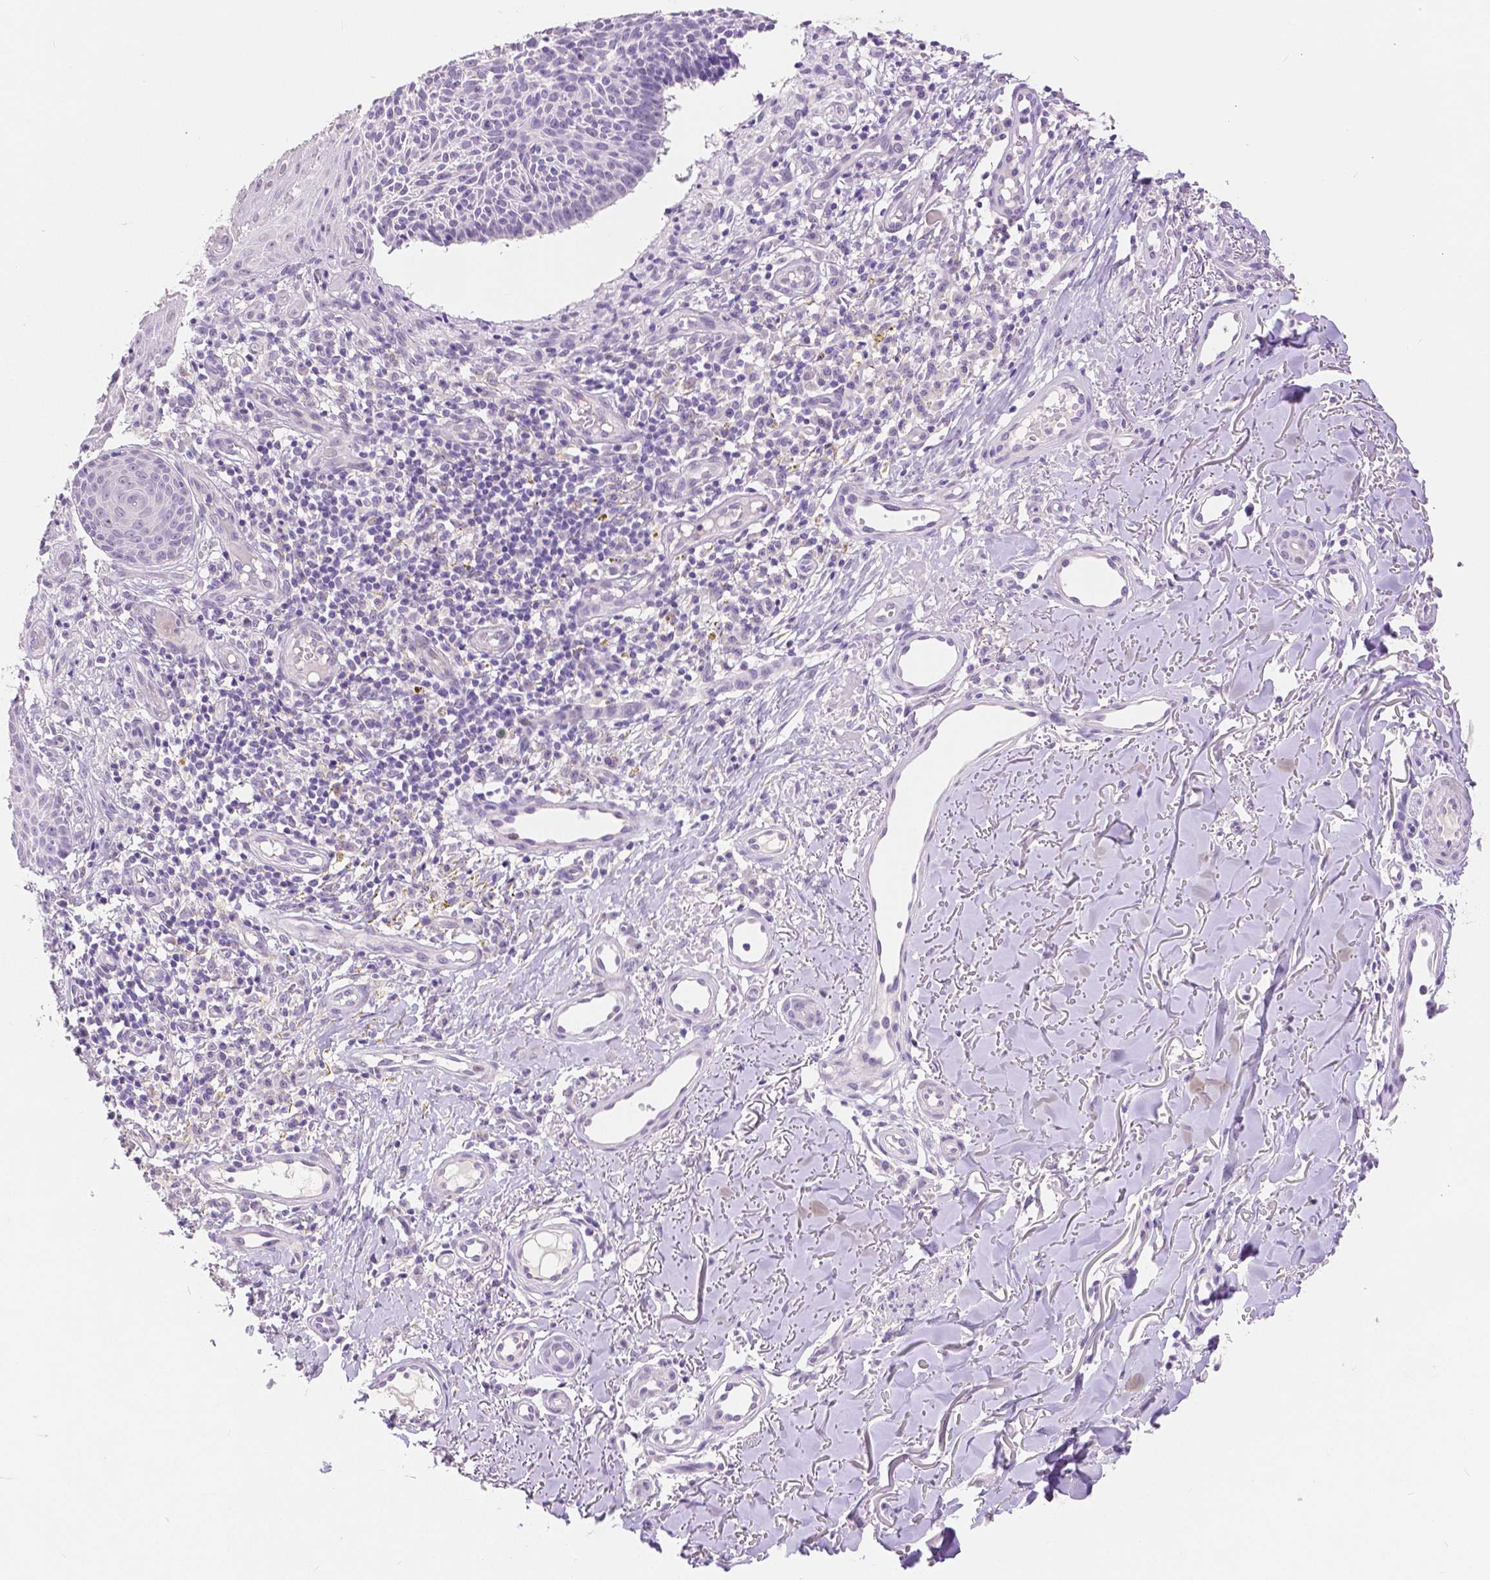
{"staining": {"intensity": "negative", "quantity": "none", "location": "none"}, "tissue": "skin cancer", "cell_type": "Tumor cells", "image_type": "cancer", "snomed": [{"axis": "morphology", "description": "Basal cell carcinoma"}, {"axis": "topography", "description": "Skin"}], "caption": "Tumor cells show no significant protein staining in basal cell carcinoma (skin). (DAB (3,3'-diaminobenzidine) immunohistochemistry (IHC), high magnification).", "gene": "HNF1B", "patient": {"sex": "male", "age": 88}}